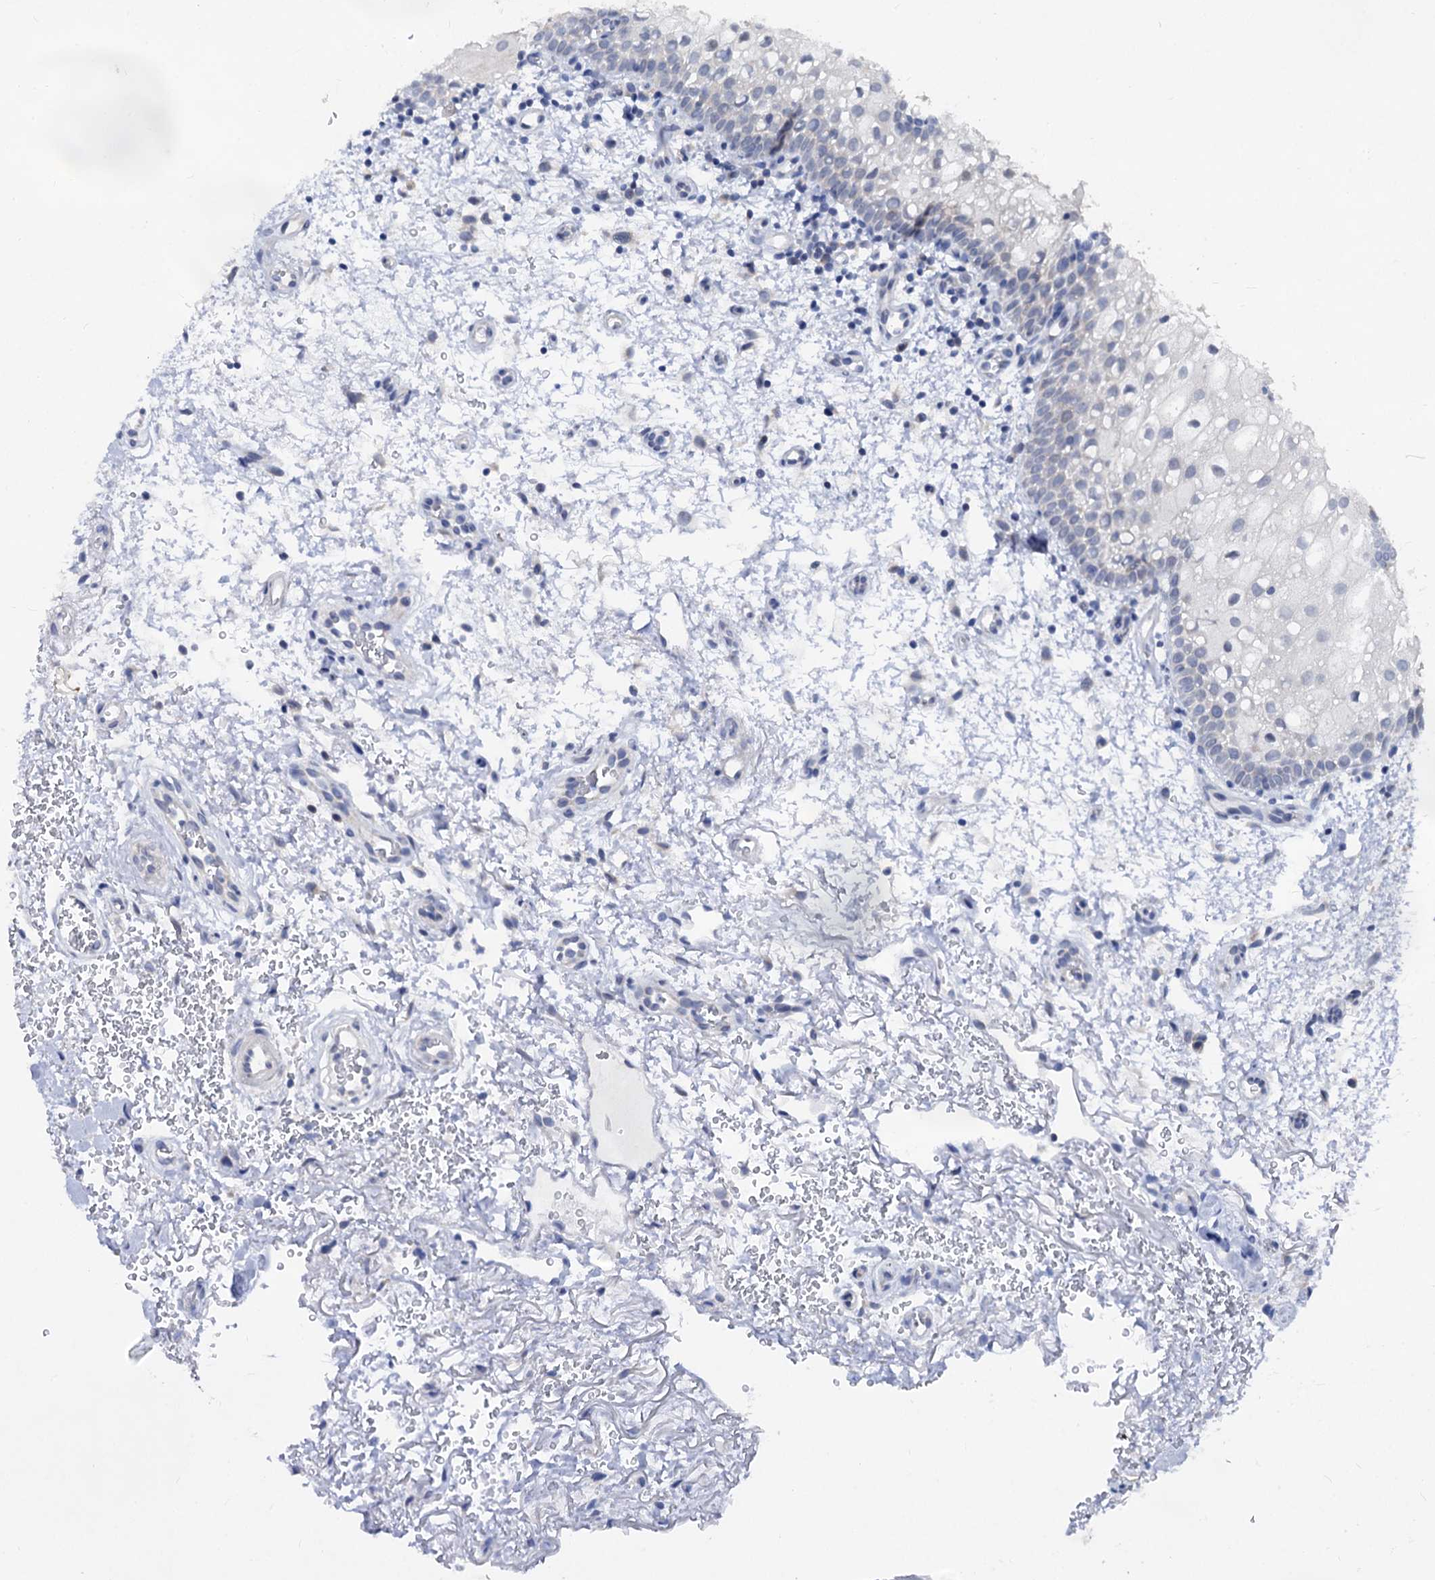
{"staining": {"intensity": "weak", "quantity": "25%-75%", "location": "cytoplasmic/membranous"}, "tissue": "oral mucosa", "cell_type": "Squamous epithelial cells", "image_type": "normal", "snomed": [{"axis": "morphology", "description": "Normal tissue, NOS"}, {"axis": "morphology", "description": "Squamous cell carcinoma, NOS"}, {"axis": "topography", "description": "Oral tissue"}, {"axis": "topography", "description": "Head-Neck"}], "caption": "Human oral mucosa stained for a protein (brown) demonstrates weak cytoplasmic/membranous positive expression in about 25%-75% of squamous epithelial cells.", "gene": "CAPRIN2", "patient": {"sex": "male", "age": 68}}